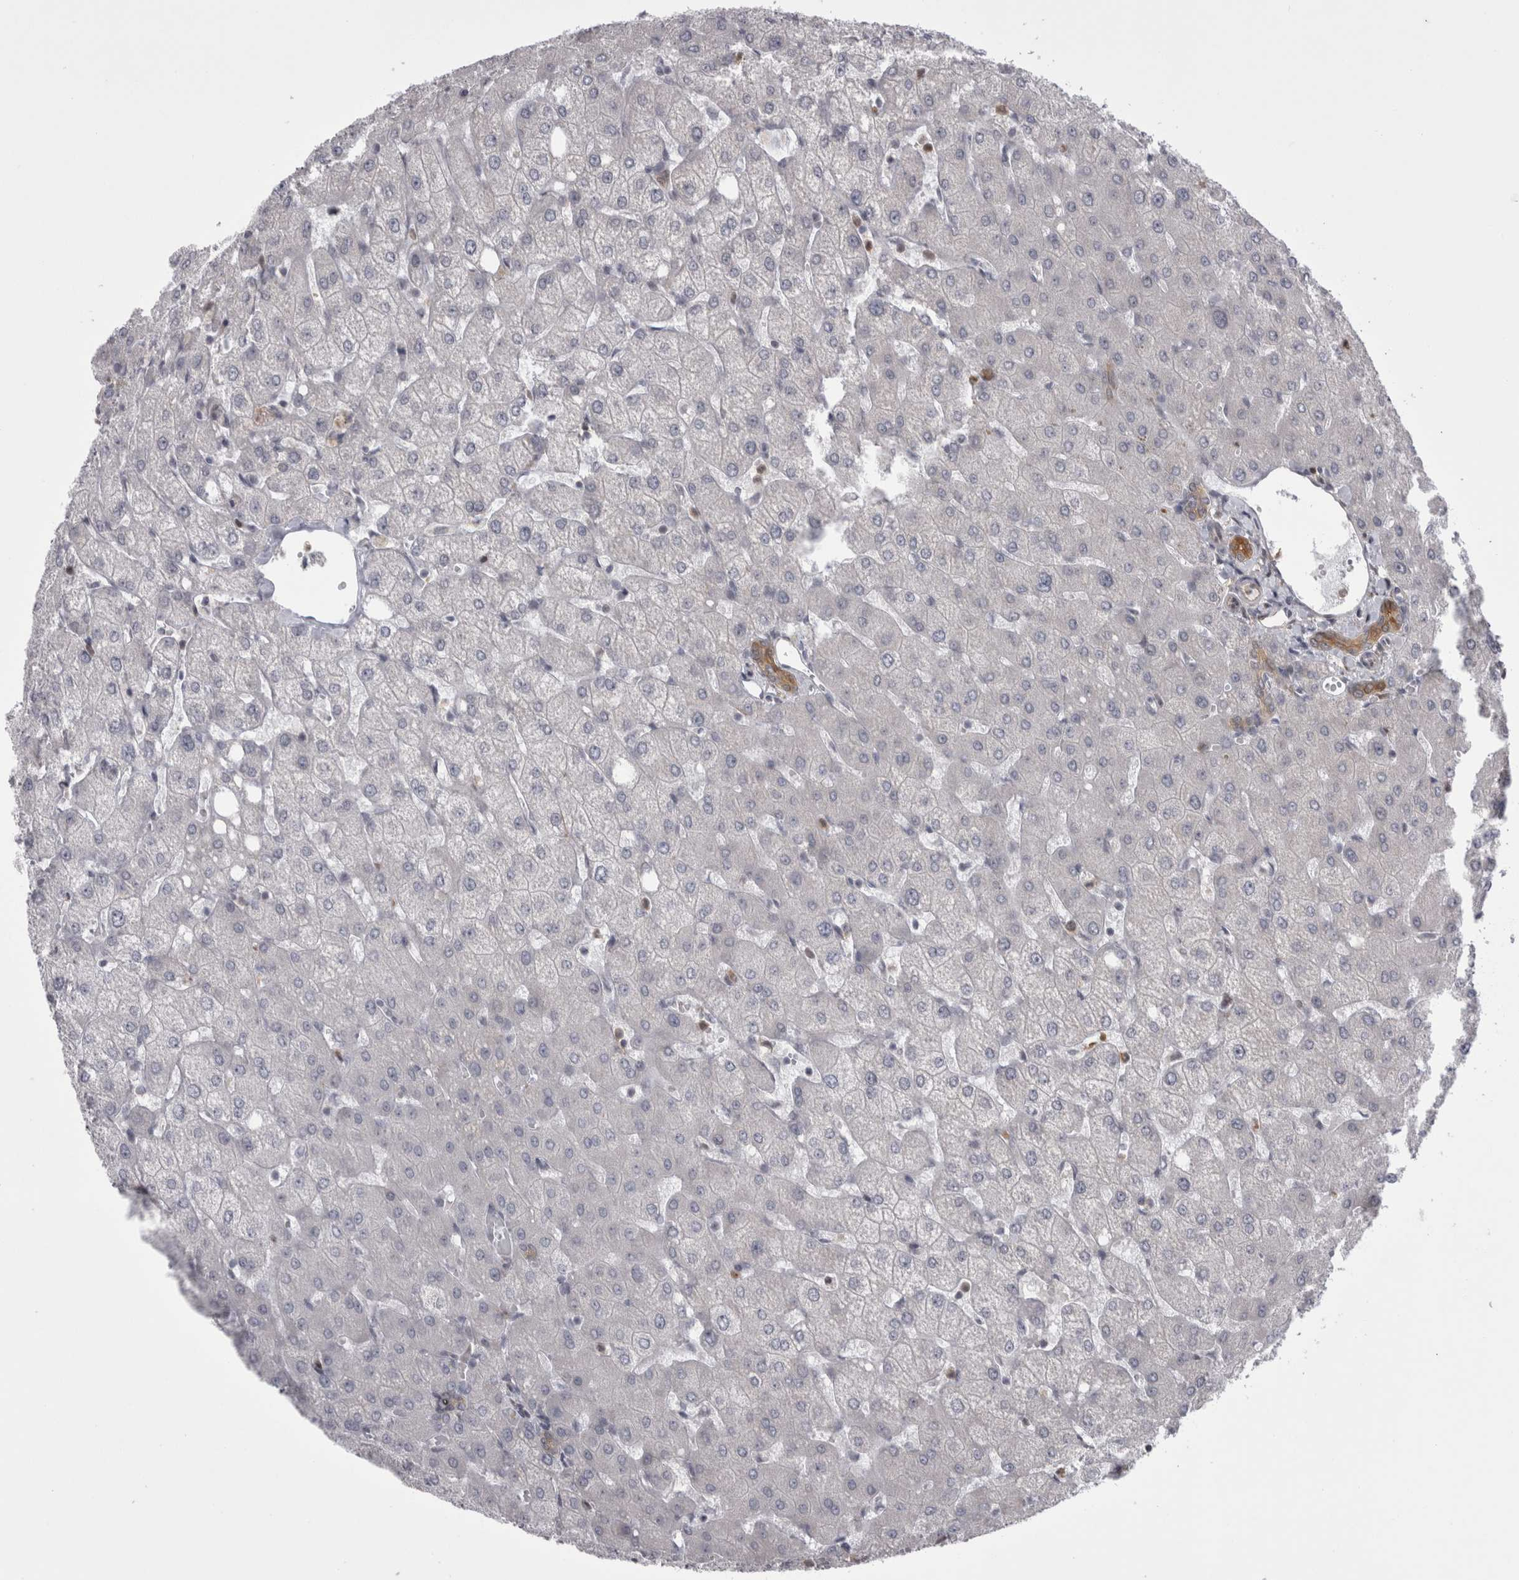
{"staining": {"intensity": "moderate", "quantity": ">75%", "location": "cytoplasmic/membranous"}, "tissue": "liver", "cell_type": "Cholangiocytes", "image_type": "normal", "snomed": [{"axis": "morphology", "description": "Normal tissue, NOS"}, {"axis": "topography", "description": "Liver"}], "caption": "IHC of unremarkable human liver demonstrates medium levels of moderate cytoplasmic/membranous staining in approximately >75% of cholangiocytes.", "gene": "CHIC1", "patient": {"sex": "female", "age": 54}}